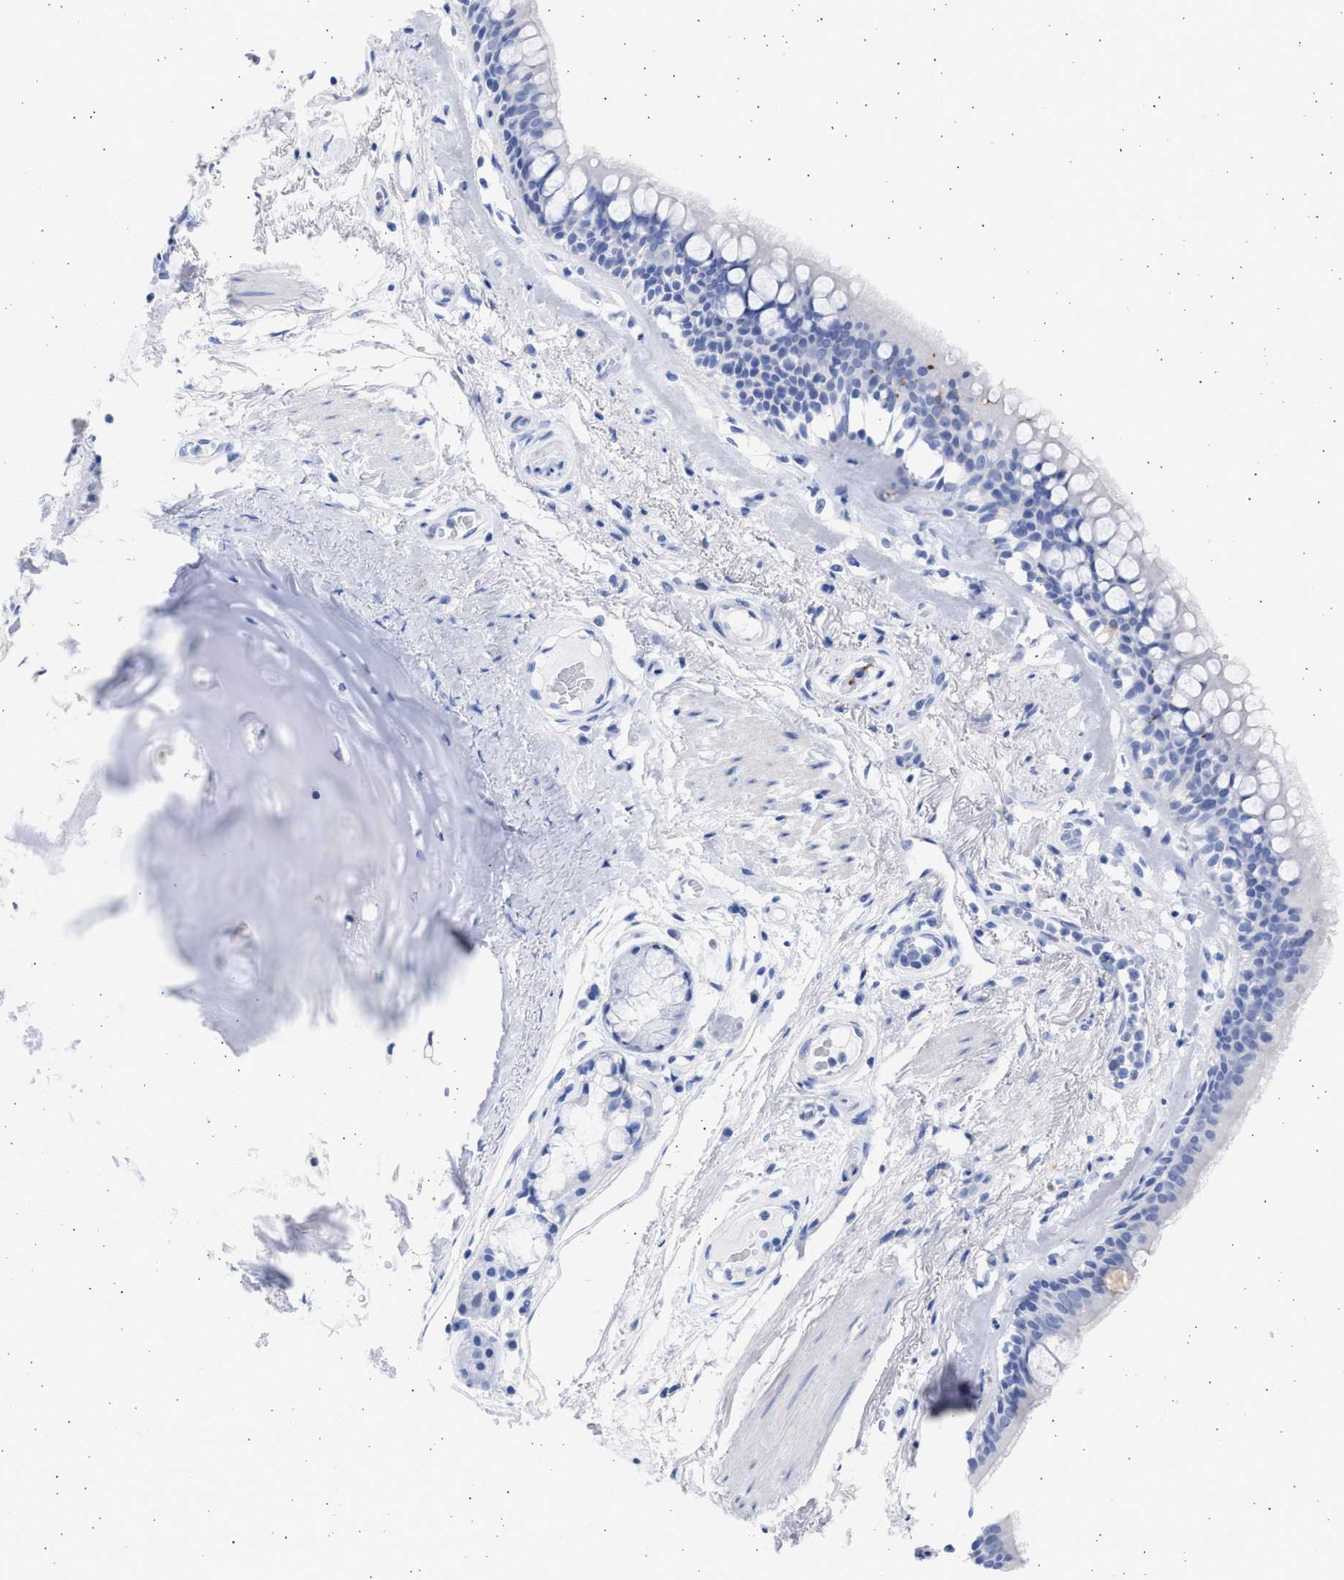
{"staining": {"intensity": "negative", "quantity": "none", "location": "none"}, "tissue": "bronchus", "cell_type": "Respiratory epithelial cells", "image_type": "normal", "snomed": [{"axis": "morphology", "description": "Normal tissue, NOS"}, {"axis": "topography", "description": "Cartilage tissue"}], "caption": "Immunohistochemistry of benign human bronchus reveals no expression in respiratory epithelial cells.", "gene": "ALDOC", "patient": {"sex": "female", "age": 63}}